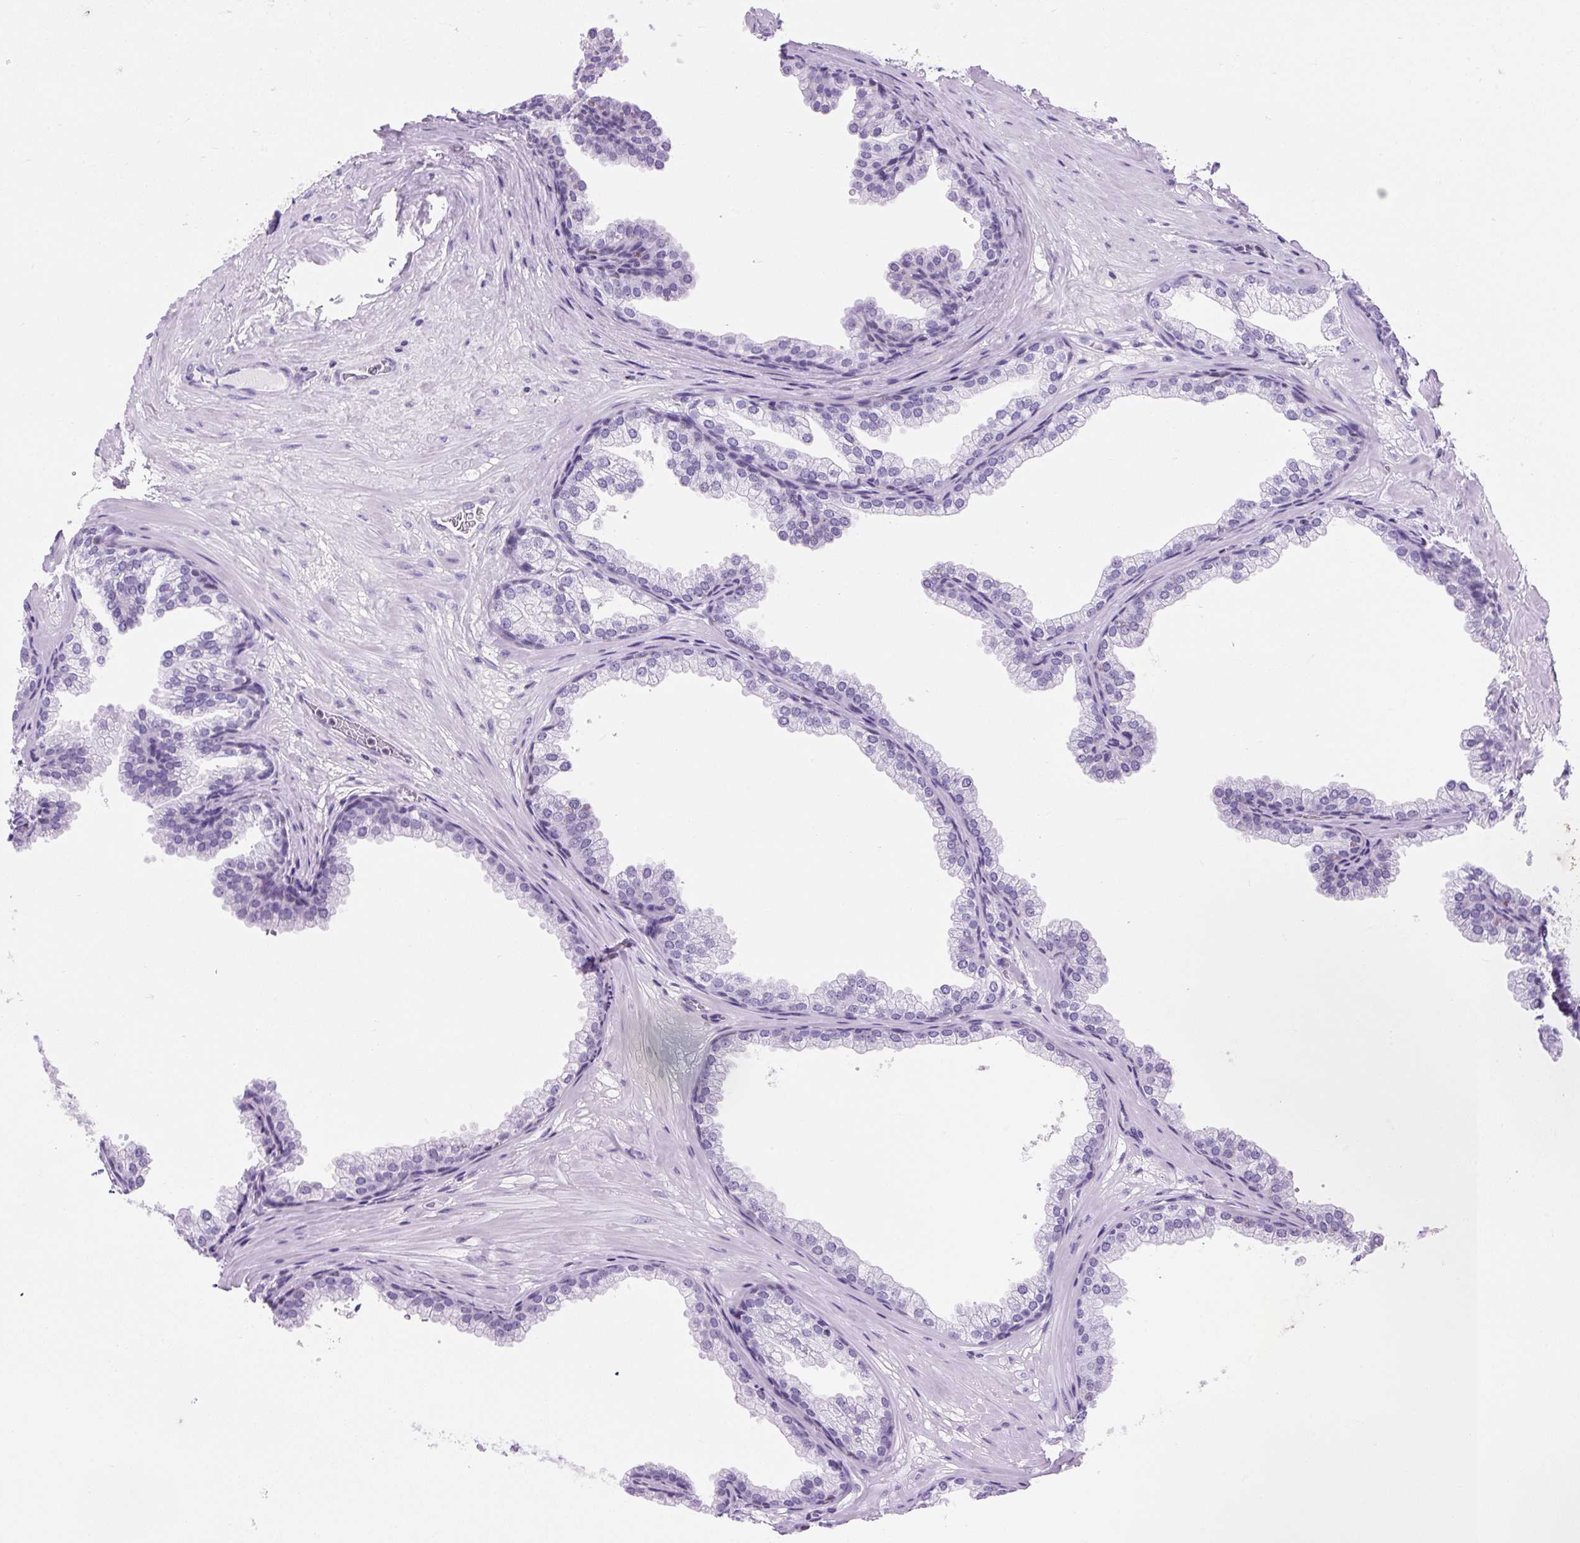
{"staining": {"intensity": "negative", "quantity": "none", "location": "none"}, "tissue": "prostate", "cell_type": "Glandular cells", "image_type": "normal", "snomed": [{"axis": "morphology", "description": "Normal tissue, NOS"}, {"axis": "topography", "description": "Prostate"}], "caption": "IHC of normal prostate shows no expression in glandular cells. (DAB IHC, high magnification).", "gene": "VPREB1", "patient": {"sex": "male", "age": 37}}